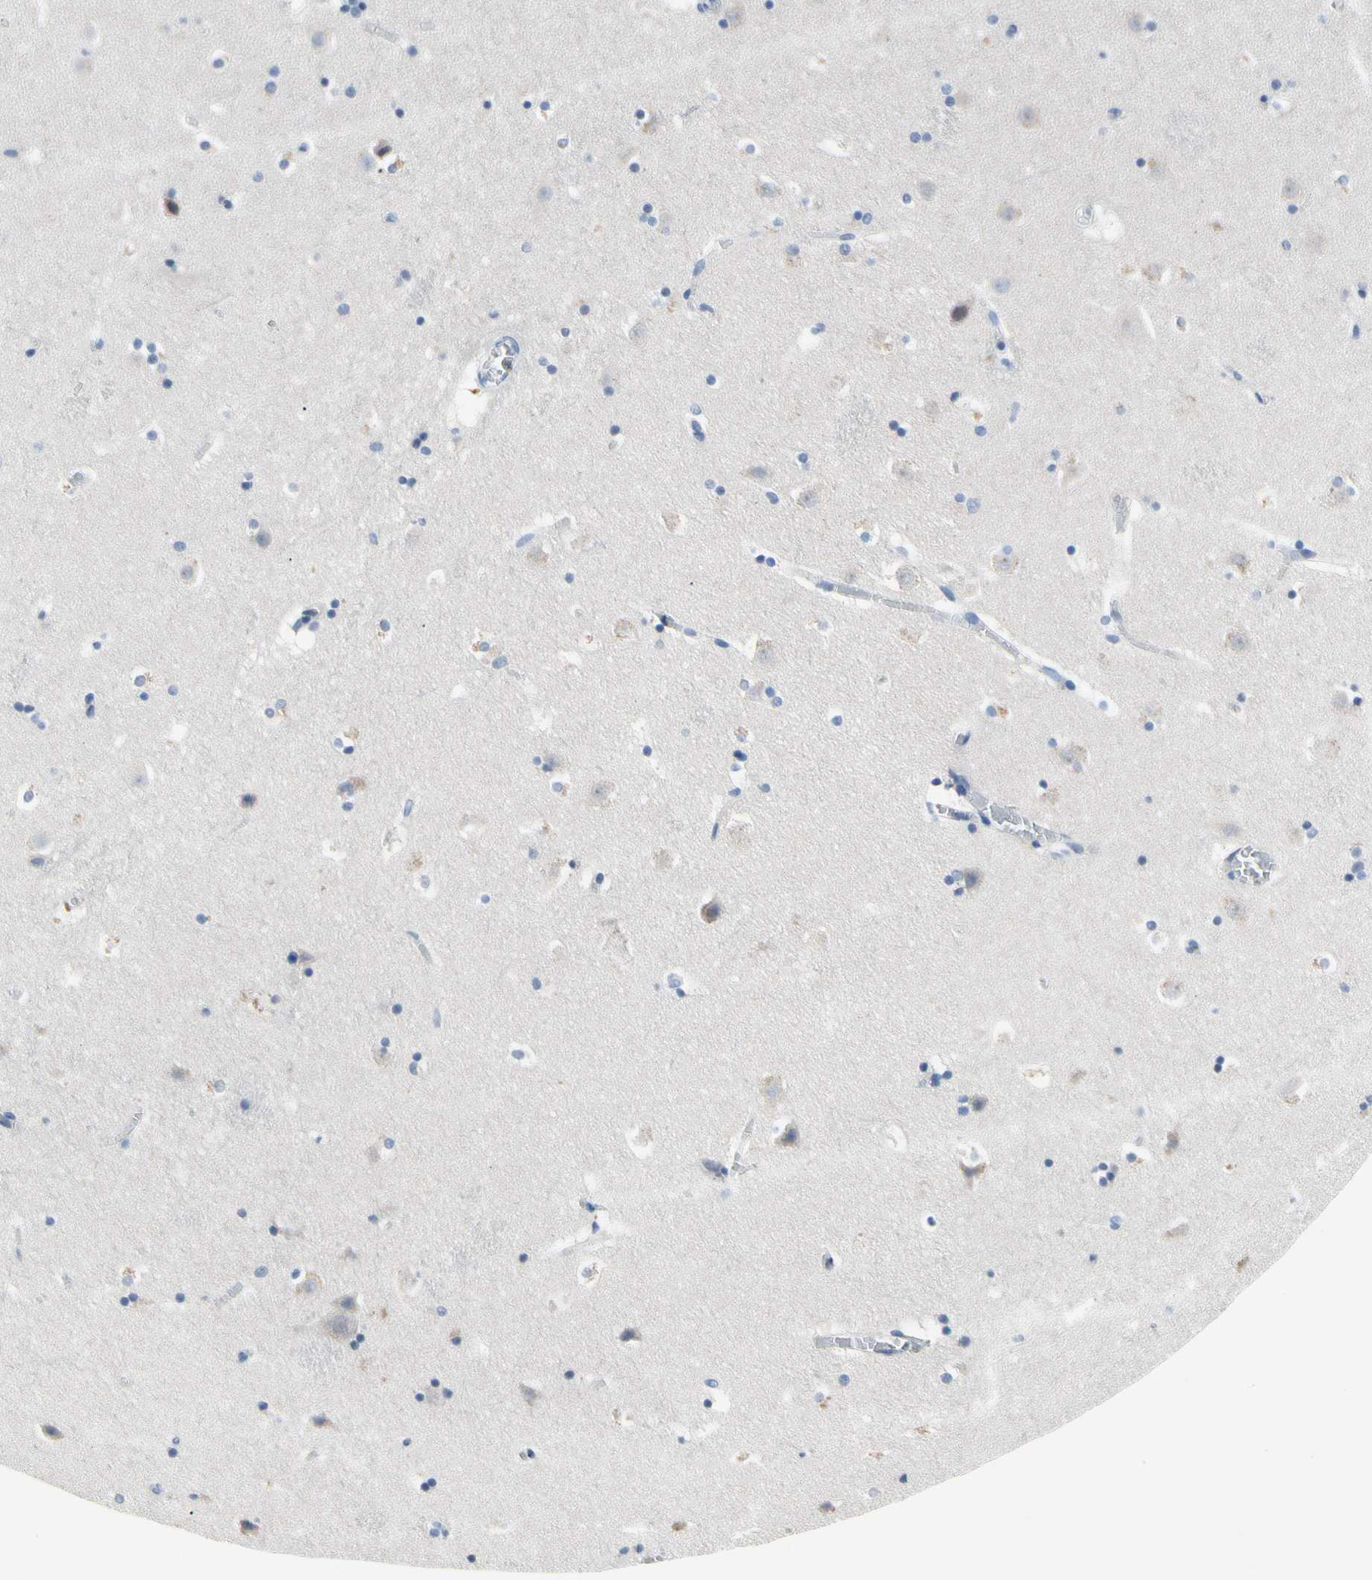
{"staining": {"intensity": "negative", "quantity": "none", "location": "none"}, "tissue": "caudate", "cell_type": "Glial cells", "image_type": "normal", "snomed": [{"axis": "morphology", "description": "Normal tissue, NOS"}, {"axis": "topography", "description": "Lateral ventricle wall"}], "caption": "Glial cells are negative for protein expression in unremarkable human caudate. (DAB immunohistochemistry (IHC) with hematoxylin counter stain).", "gene": "RETSAT", "patient": {"sex": "male", "age": 45}}